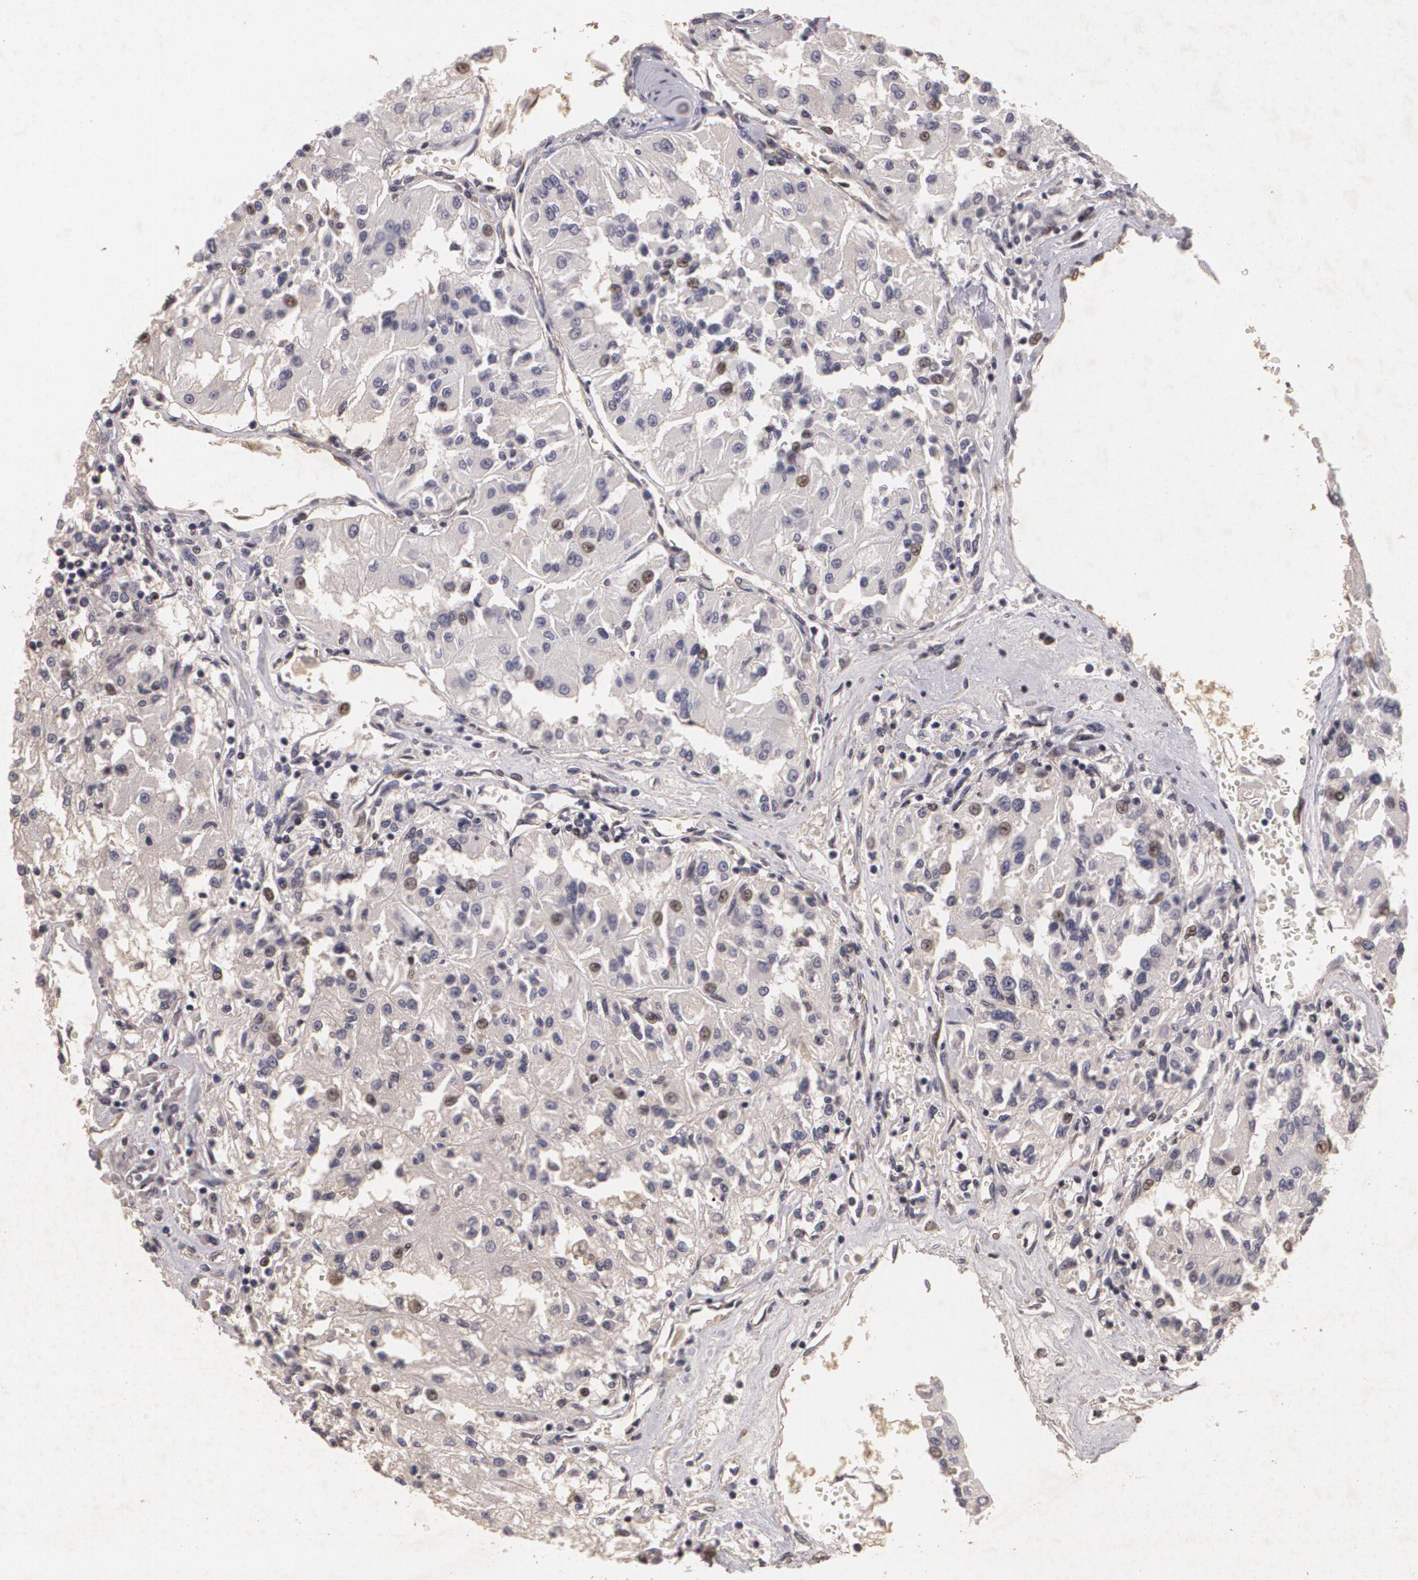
{"staining": {"intensity": "moderate", "quantity": "25%-75%", "location": "cytoplasmic/membranous,nuclear"}, "tissue": "renal cancer", "cell_type": "Tumor cells", "image_type": "cancer", "snomed": [{"axis": "morphology", "description": "Adenocarcinoma, NOS"}, {"axis": "topography", "description": "Kidney"}], "caption": "A photomicrograph of renal cancer (adenocarcinoma) stained for a protein demonstrates moderate cytoplasmic/membranous and nuclear brown staining in tumor cells. The protein of interest is stained brown, and the nuclei are stained in blue (DAB IHC with brightfield microscopy, high magnification).", "gene": "KCNA4", "patient": {"sex": "male", "age": 78}}